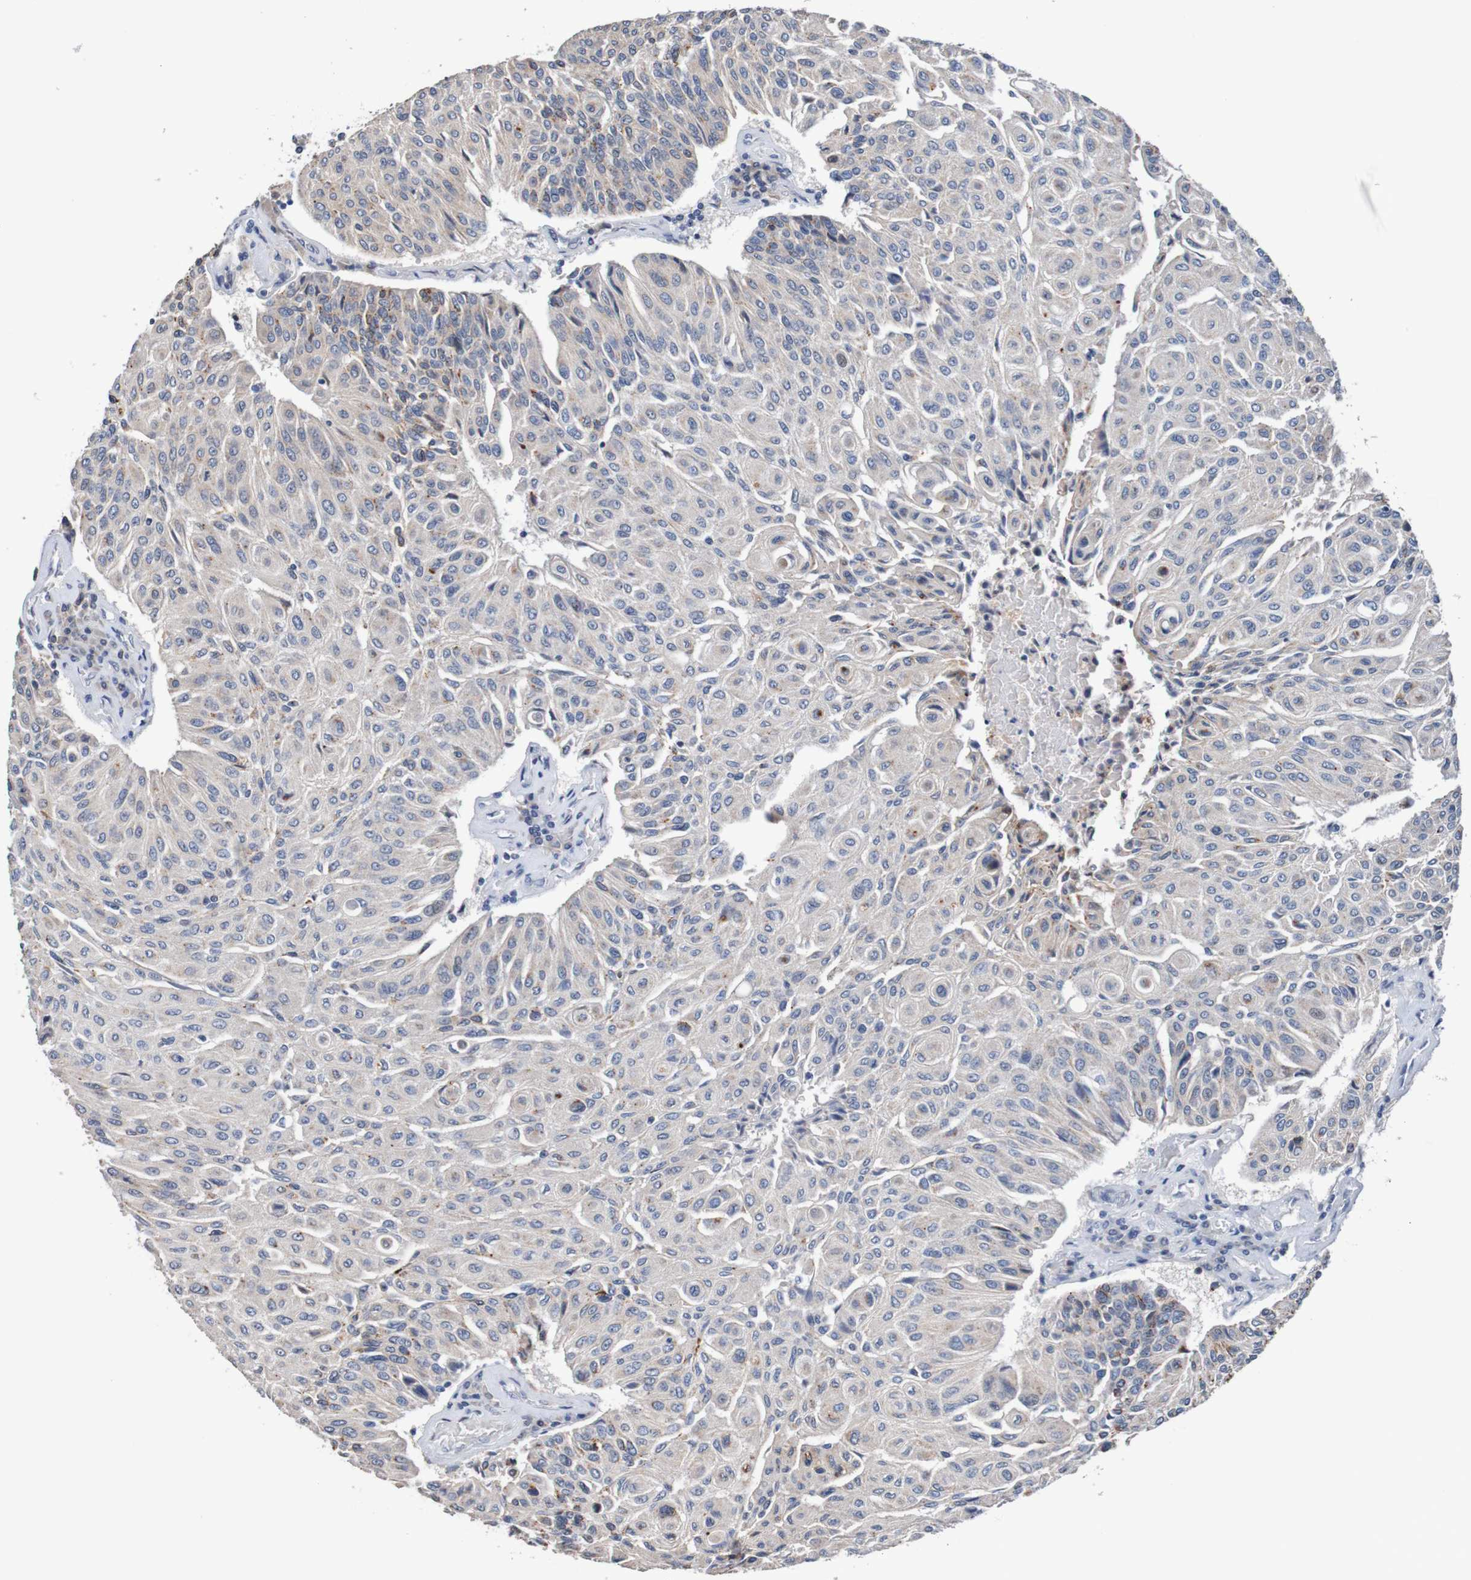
{"staining": {"intensity": "negative", "quantity": "none", "location": "none"}, "tissue": "urothelial cancer", "cell_type": "Tumor cells", "image_type": "cancer", "snomed": [{"axis": "morphology", "description": "Urothelial carcinoma, High grade"}, {"axis": "topography", "description": "Urinary bladder"}], "caption": "Immunohistochemical staining of urothelial cancer shows no significant positivity in tumor cells.", "gene": "FIBP", "patient": {"sex": "male", "age": 66}}